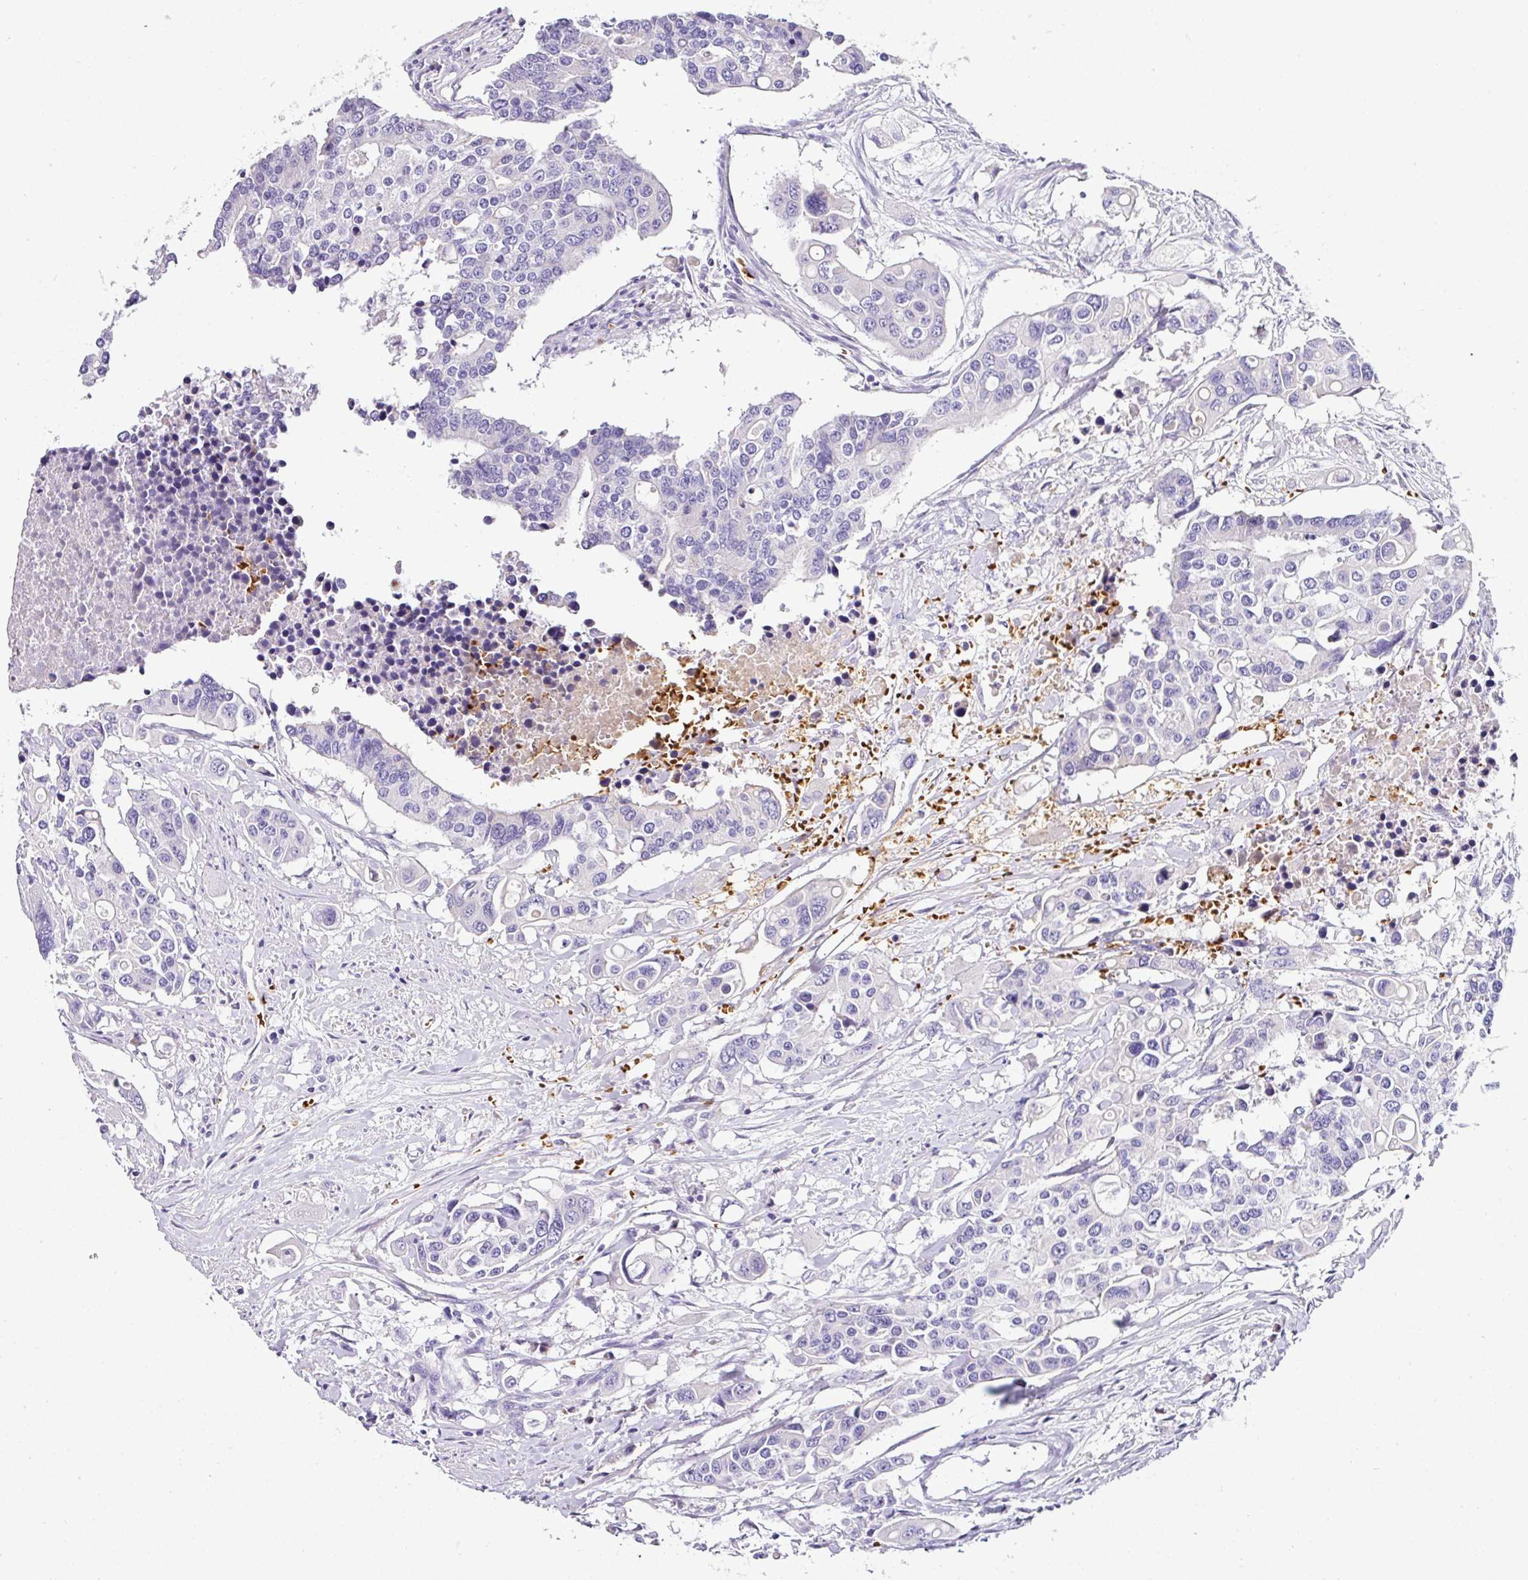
{"staining": {"intensity": "negative", "quantity": "none", "location": "none"}, "tissue": "colorectal cancer", "cell_type": "Tumor cells", "image_type": "cancer", "snomed": [{"axis": "morphology", "description": "Adenocarcinoma, NOS"}, {"axis": "topography", "description": "Colon"}], "caption": "An image of human colorectal adenocarcinoma is negative for staining in tumor cells.", "gene": "NAPSA", "patient": {"sex": "male", "age": 77}}